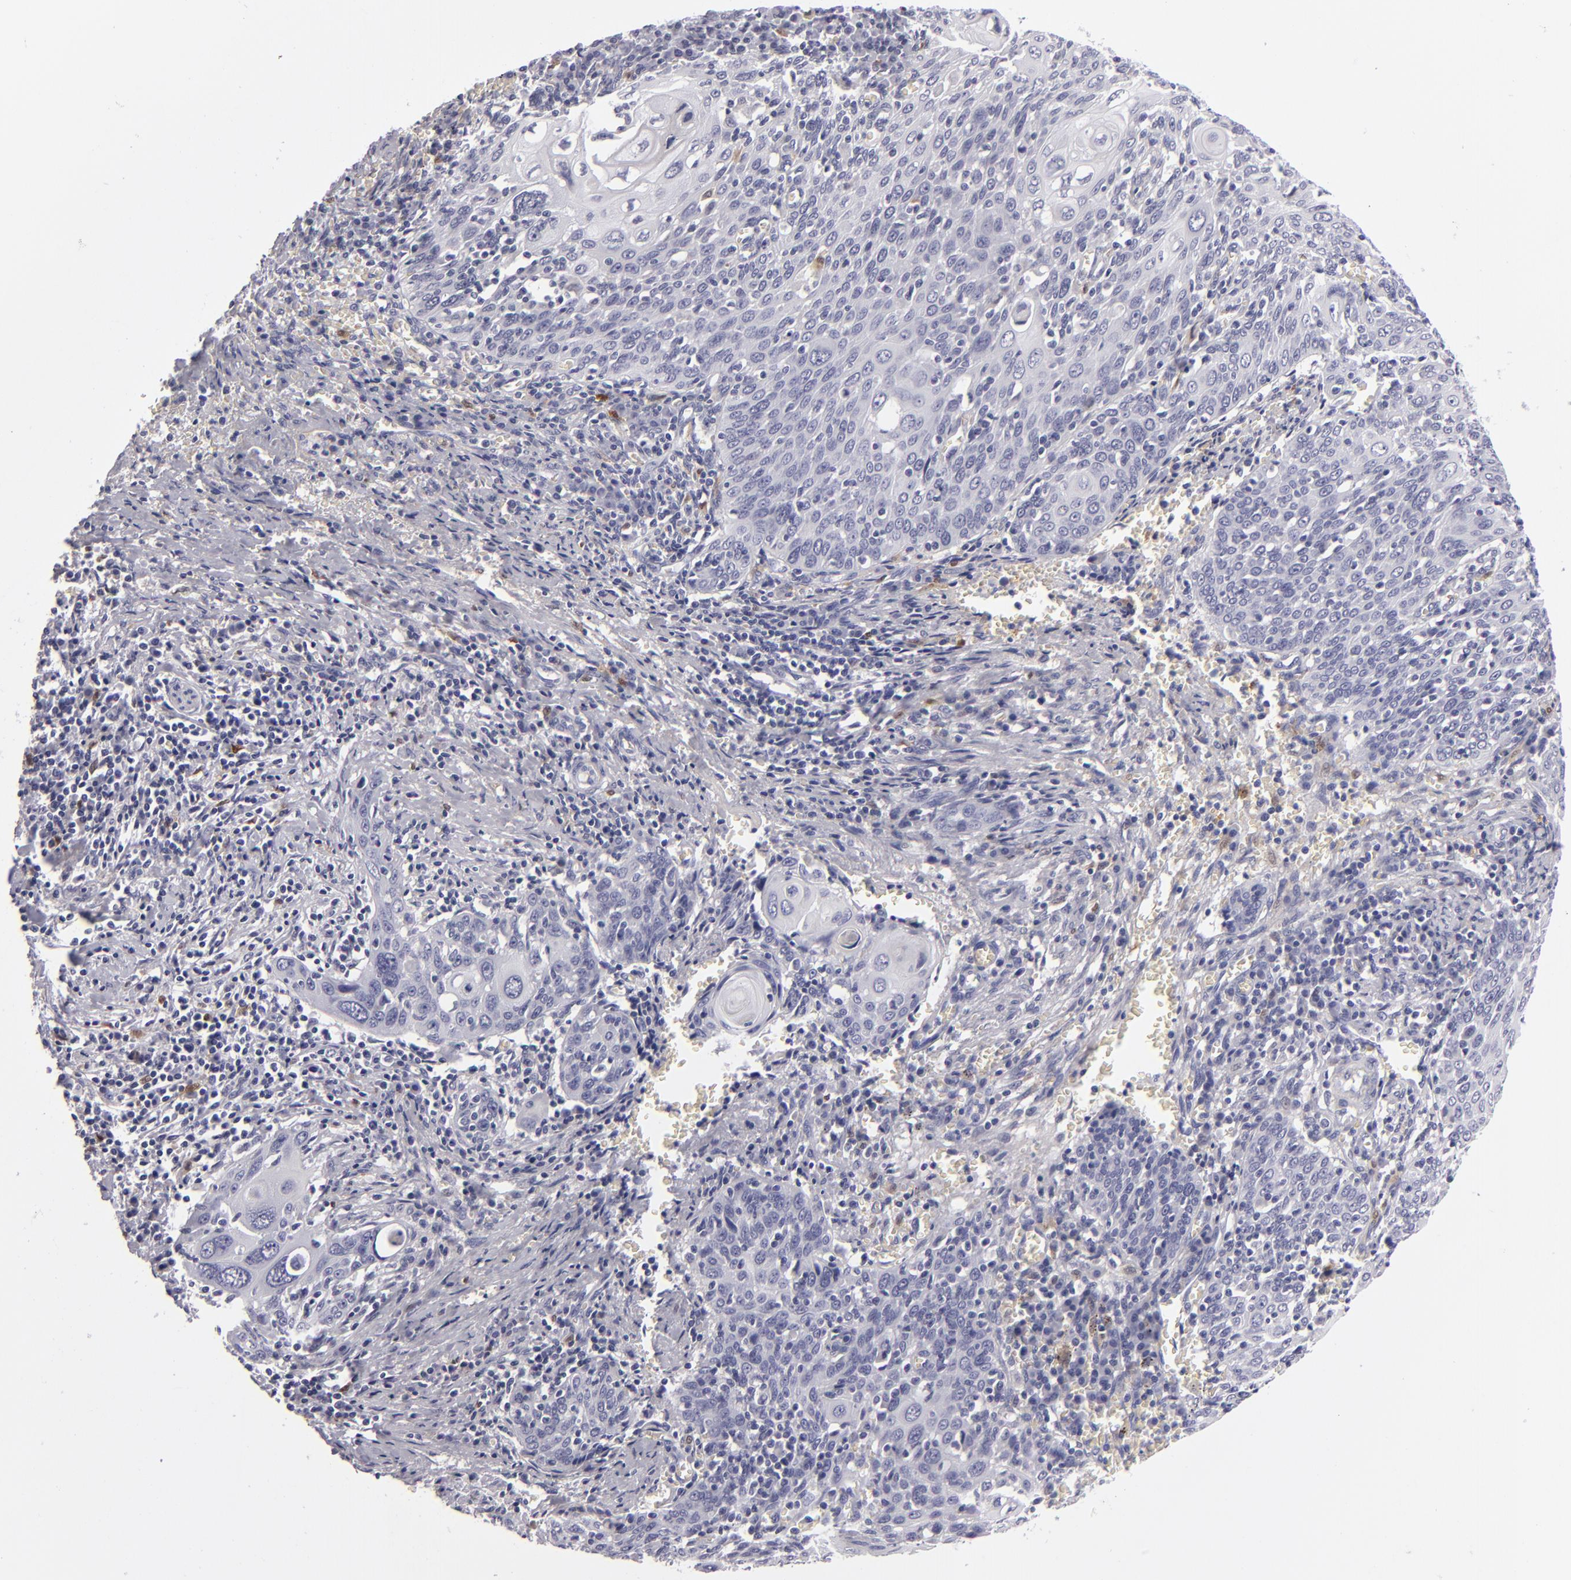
{"staining": {"intensity": "negative", "quantity": "none", "location": "none"}, "tissue": "cervical cancer", "cell_type": "Tumor cells", "image_type": "cancer", "snomed": [{"axis": "morphology", "description": "Squamous cell carcinoma, NOS"}, {"axis": "topography", "description": "Cervix"}], "caption": "Immunohistochemistry histopathology image of cervical squamous cell carcinoma stained for a protein (brown), which displays no expression in tumor cells. (DAB (3,3'-diaminobenzidine) immunohistochemistry (IHC) with hematoxylin counter stain).", "gene": "F13A1", "patient": {"sex": "female", "age": 54}}